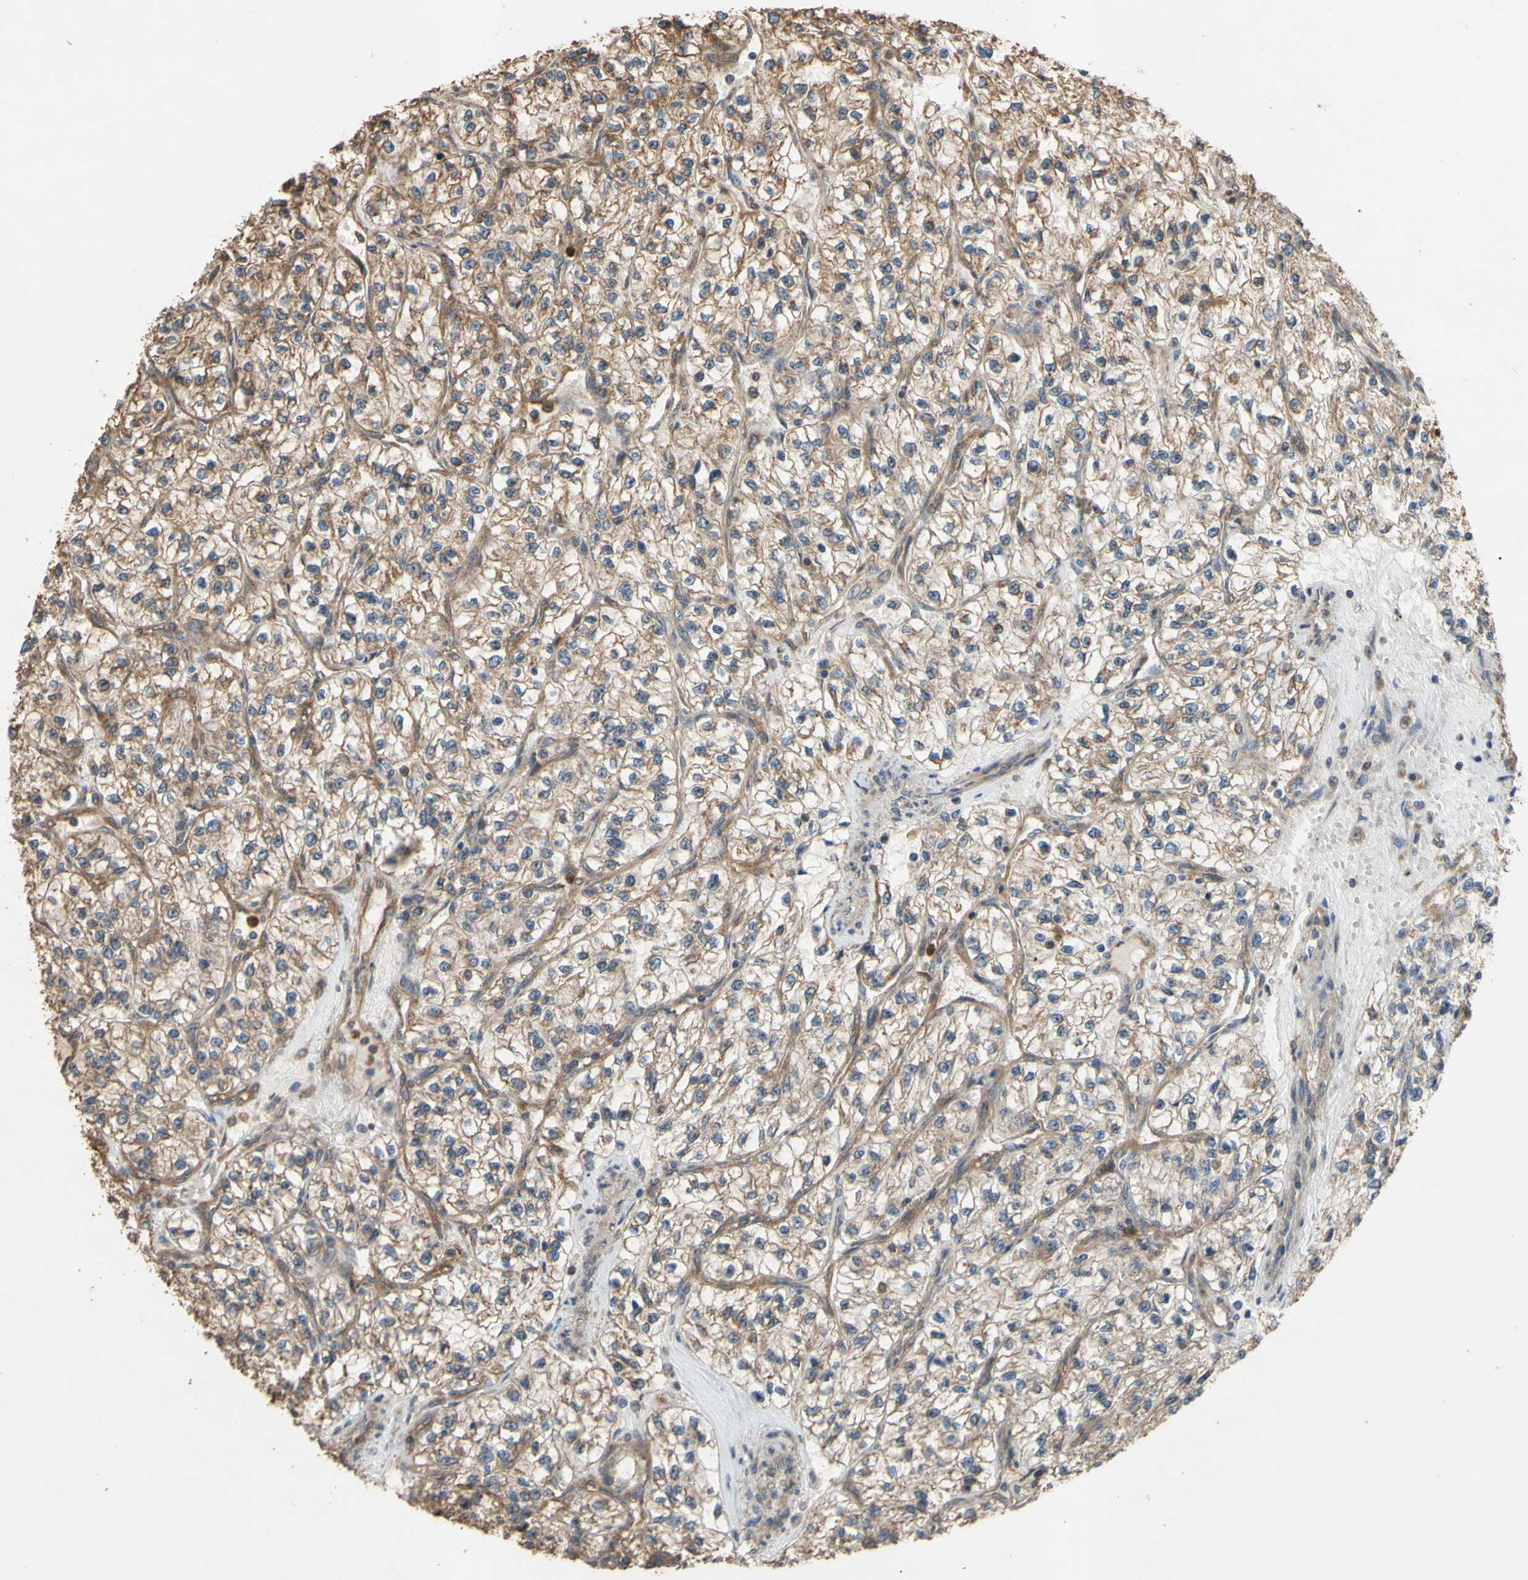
{"staining": {"intensity": "weak", "quantity": ">75%", "location": "cytoplasmic/membranous"}, "tissue": "renal cancer", "cell_type": "Tumor cells", "image_type": "cancer", "snomed": [{"axis": "morphology", "description": "Adenocarcinoma, NOS"}, {"axis": "topography", "description": "Kidney"}], "caption": "Renal cancer (adenocarcinoma) stained for a protein exhibits weak cytoplasmic/membranous positivity in tumor cells.", "gene": "CTTN", "patient": {"sex": "female", "age": 57}}